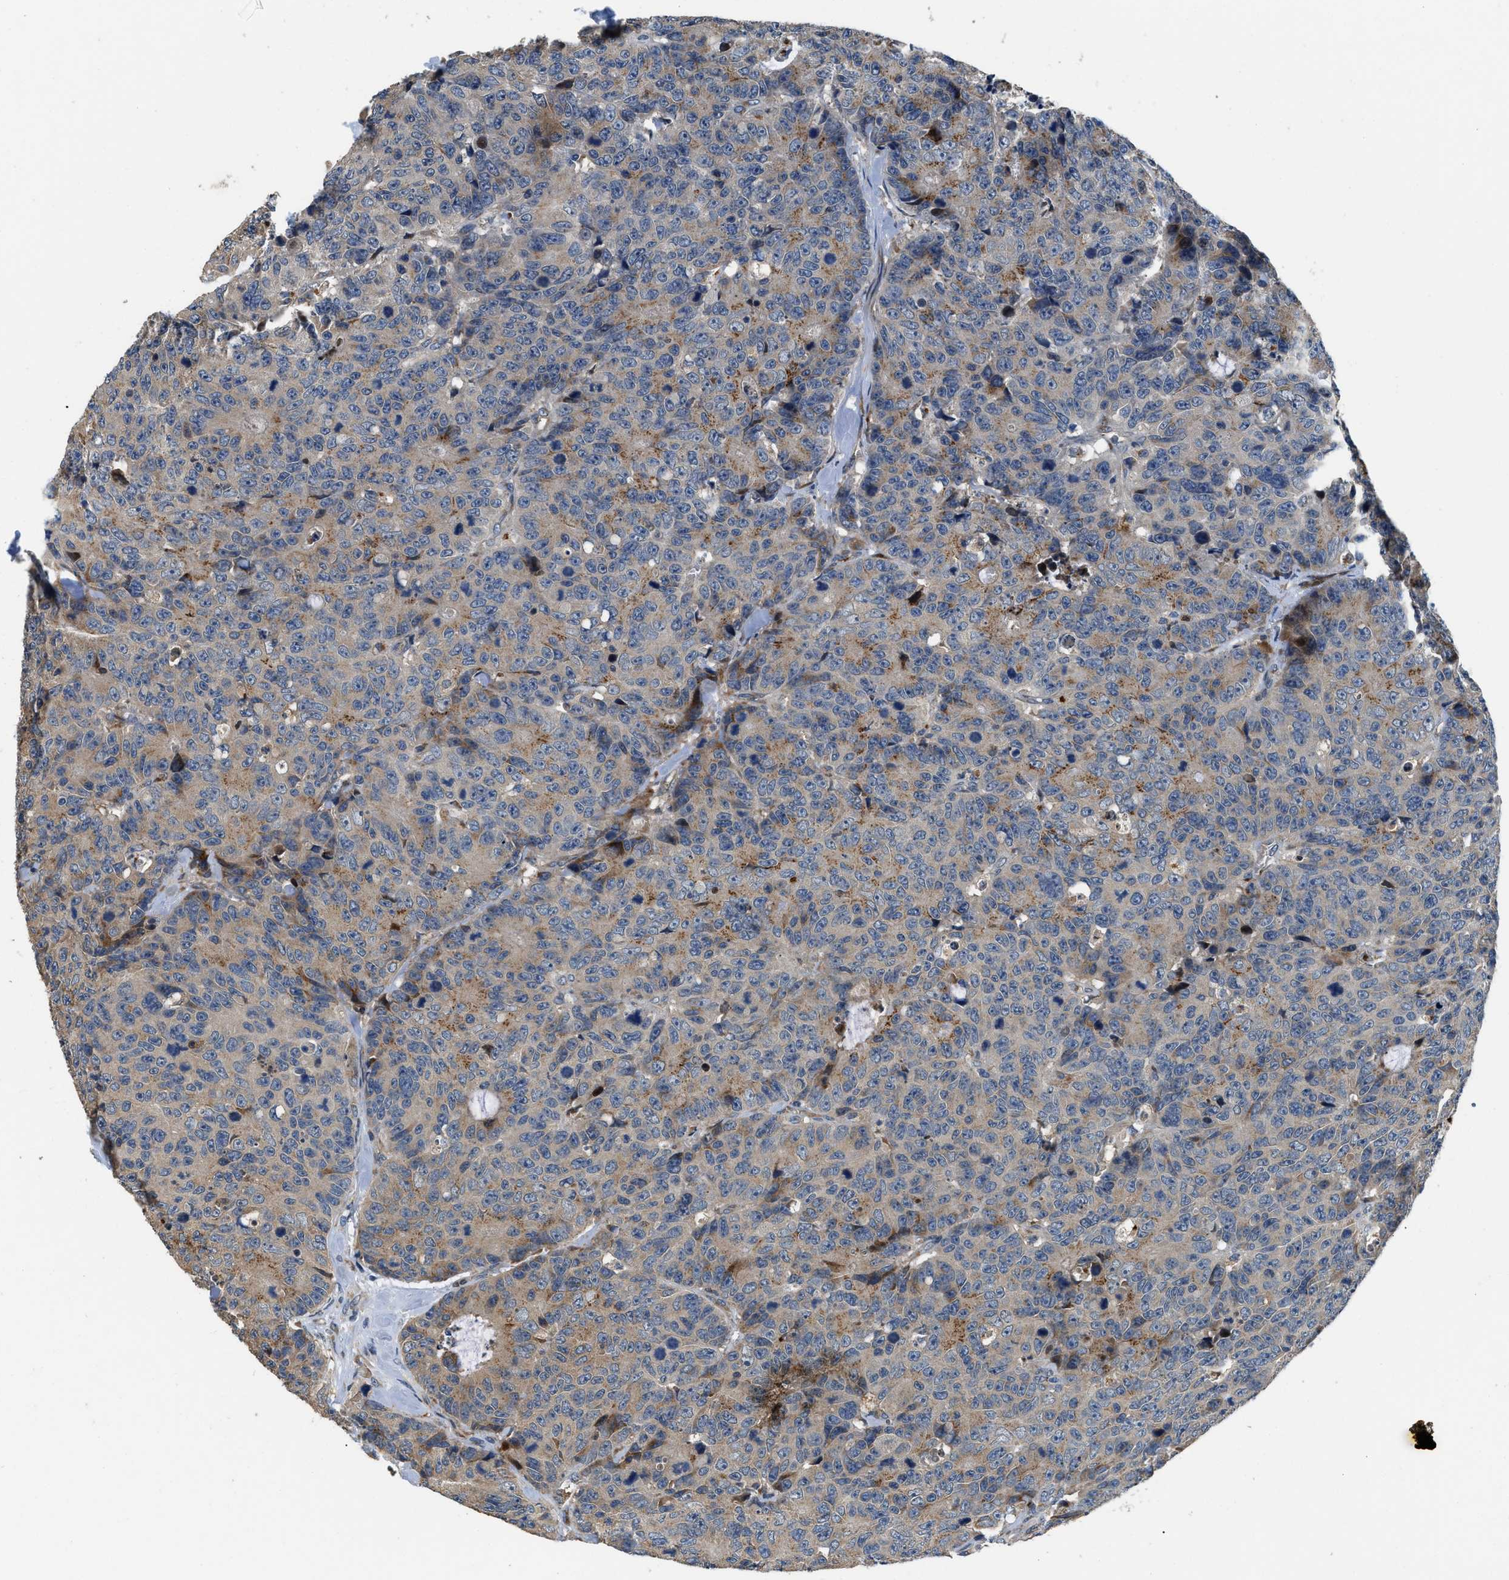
{"staining": {"intensity": "moderate", "quantity": ">75%", "location": "cytoplasmic/membranous"}, "tissue": "colorectal cancer", "cell_type": "Tumor cells", "image_type": "cancer", "snomed": [{"axis": "morphology", "description": "Adenocarcinoma, NOS"}, {"axis": "topography", "description": "Colon"}], "caption": "A histopathology image of human colorectal adenocarcinoma stained for a protein demonstrates moderate cytoplasmic/membranous brown staining in tumor cells. The protein is stained brown, and the nuclei are stained in blue (DAB IHC with brightfield microscopy, high magnification).", "gene": "FUT8", "patient": {"sex": "female", "age": 86}}